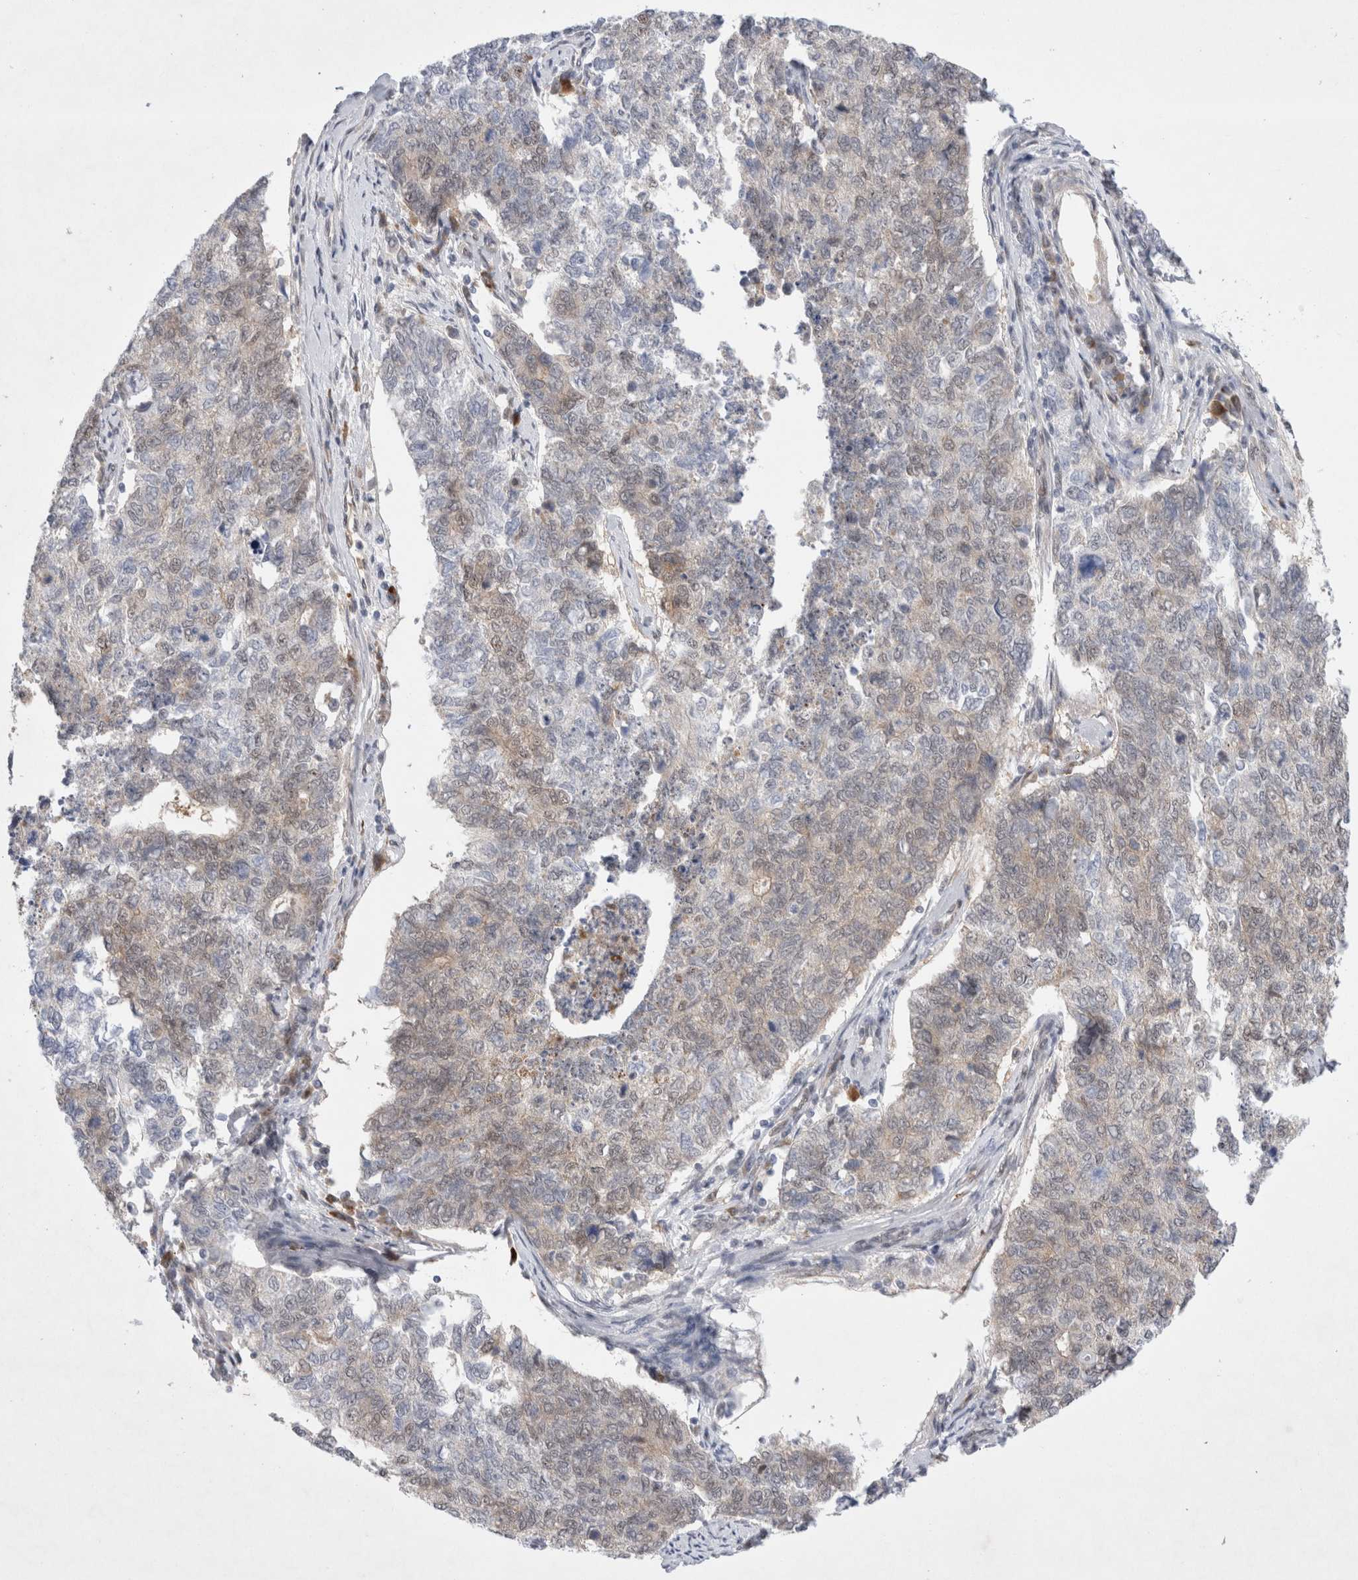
{"staining": {"intensity": "weak", "quantity": "25%-75%", "location": "cytoplasmic/membranous,nuclear"}, "tissue": "cervical cancer", "cell_type": "Tumor cells", "image_type": "cancer", "snomed": [{"axis": "morphology", "description": "Squamous cell carcinoma, NOS"}, {"axis": "topography", "description": "Cervix"}], "caption": "Cervical squamous cell carcinoma stained with a brown dye demonstrates weak cytoplasmic/membranous and nuclear positive positivity in about 25%-75% of tumor cells.", "gene": "WIPF2", "patient": {"sex": "female", "age": 63}}